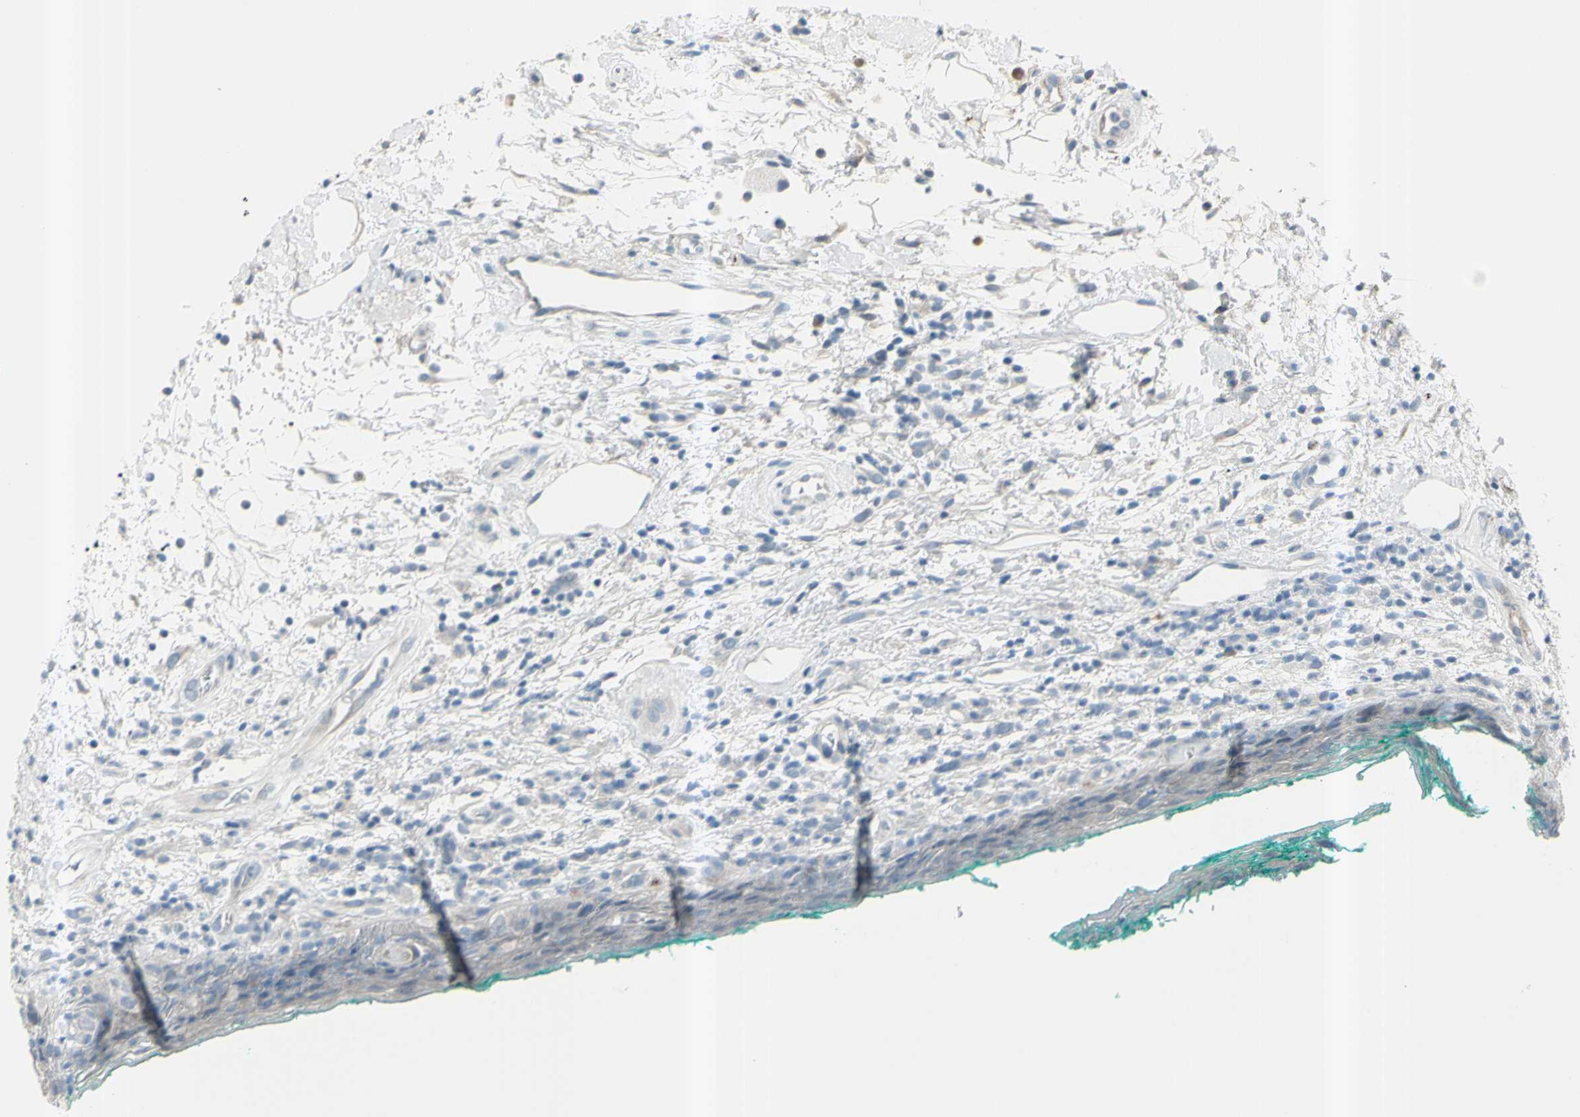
{"staining": {"intensity": "negative", "quantity": "none", "location": "none"}, "tissue": "oral mucosa", "cell_type": "Squamous epithelial cells", "image_type": "normal", "snomed": [{"axis": "morphology", "description": "Normal tissue, NOS"}, {"axis": "topography", "description": "Skeletal muscle"}, {"axis": "topography", "description": "Oral tissue"}, {"axis": "topography", "description": "Peripheral nerve tissue"}], "caption": "Histopathology image shows no protein positivity in squamous epithelial cells of benign oral mucosa. (DAB (3,3'-diaminobenzidine) immunohistochemistry with hematoxylin counter stain).", "gene": "GPR34", "patient": {"sex": "female", "age": 84}}